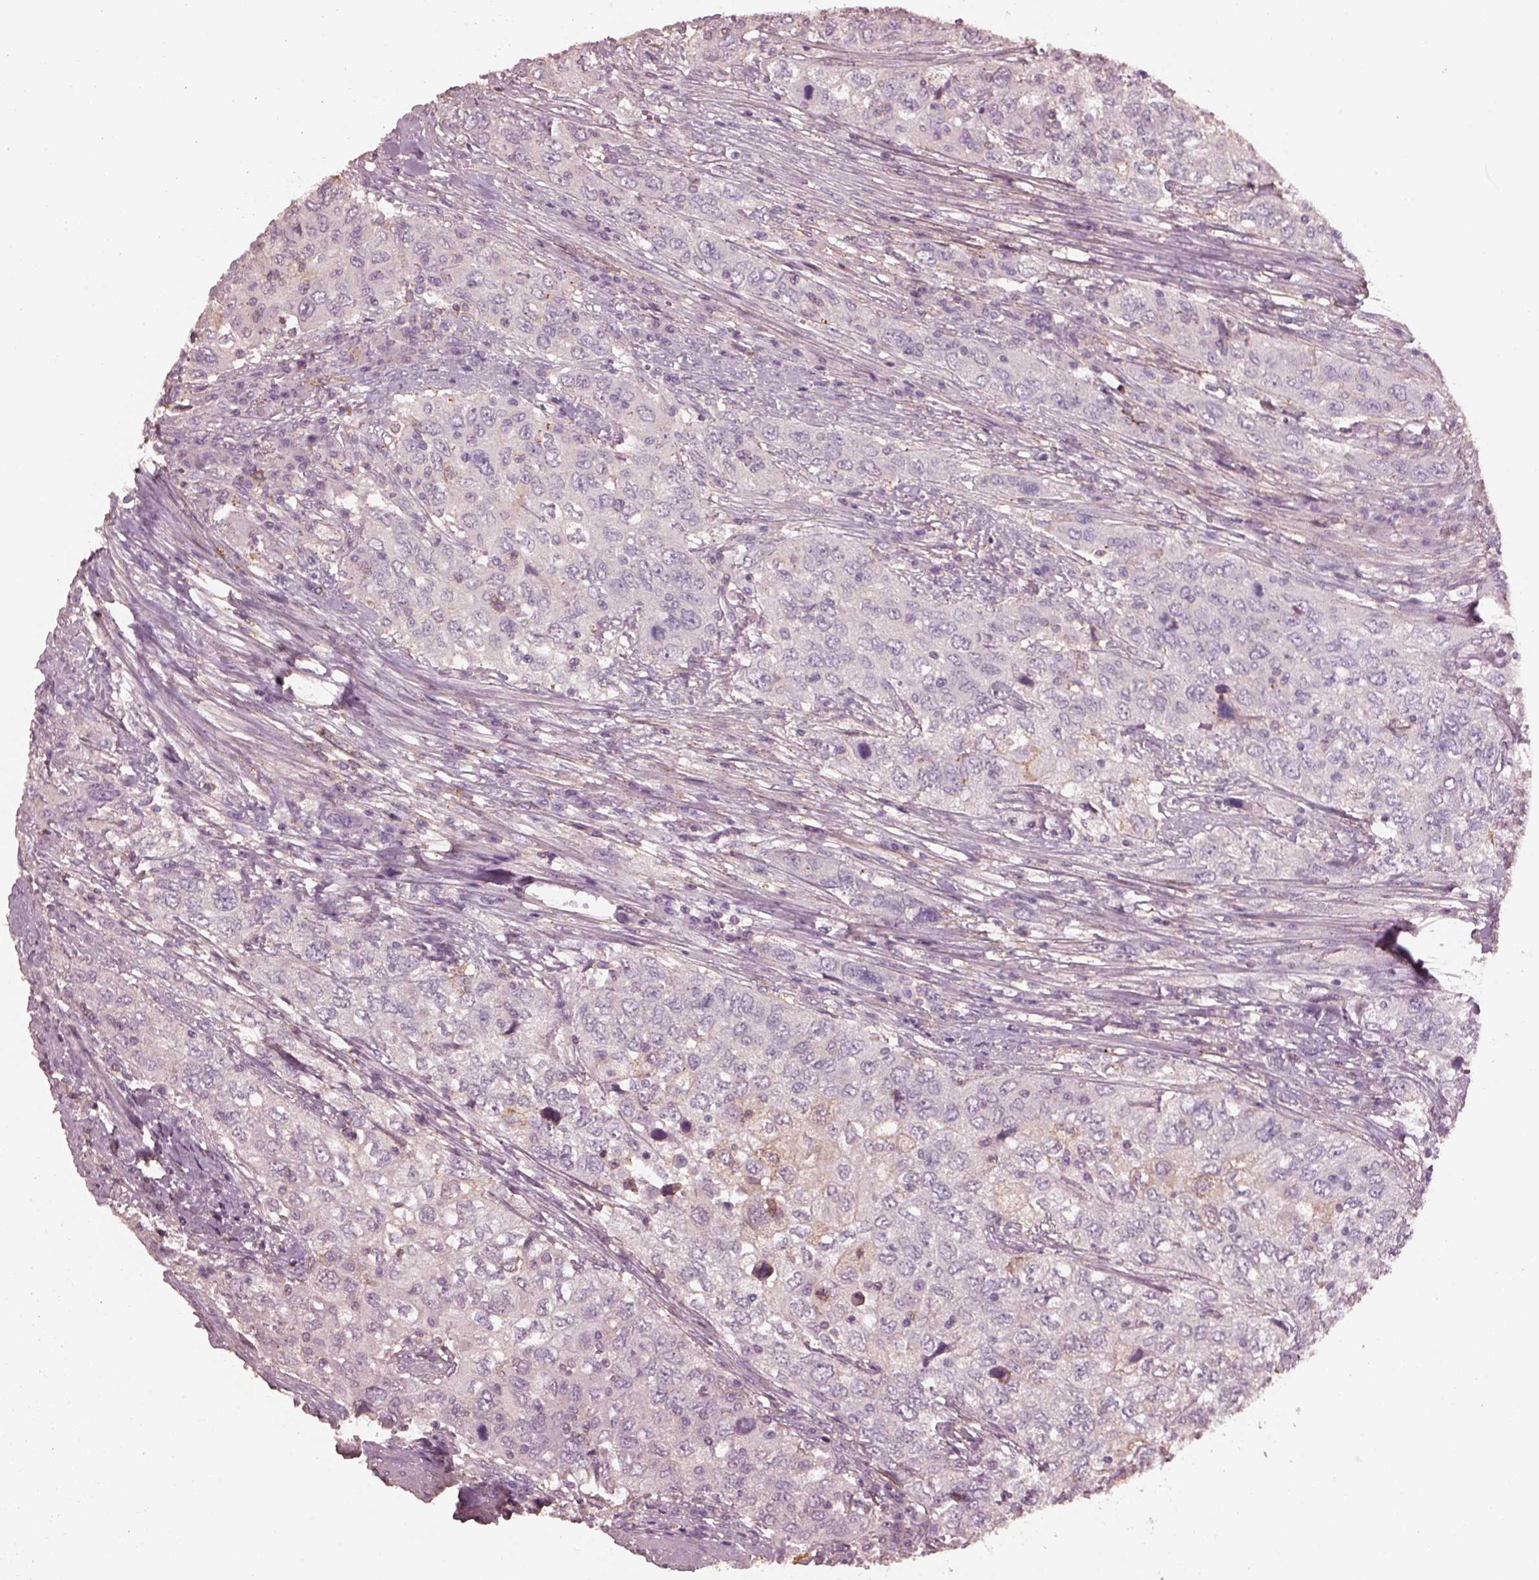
{"staining": {"intensity": "negative", "quantity": "none", "location": "none"}, "tissue": "urothelial cancer", "cell_type": "Tumor cells", "image_type": "cancer", "snomed": [{"axis": "morphology", "description": "Urothelial carcinoma, High grade"}, {"axis": "topography", "description": "Urinary bladder"}], "caption": "Tumor cells show no significant protein staining in urothelial cancer.", "gene": "SRI", "patient": {"sex": "male", "age": 76}}